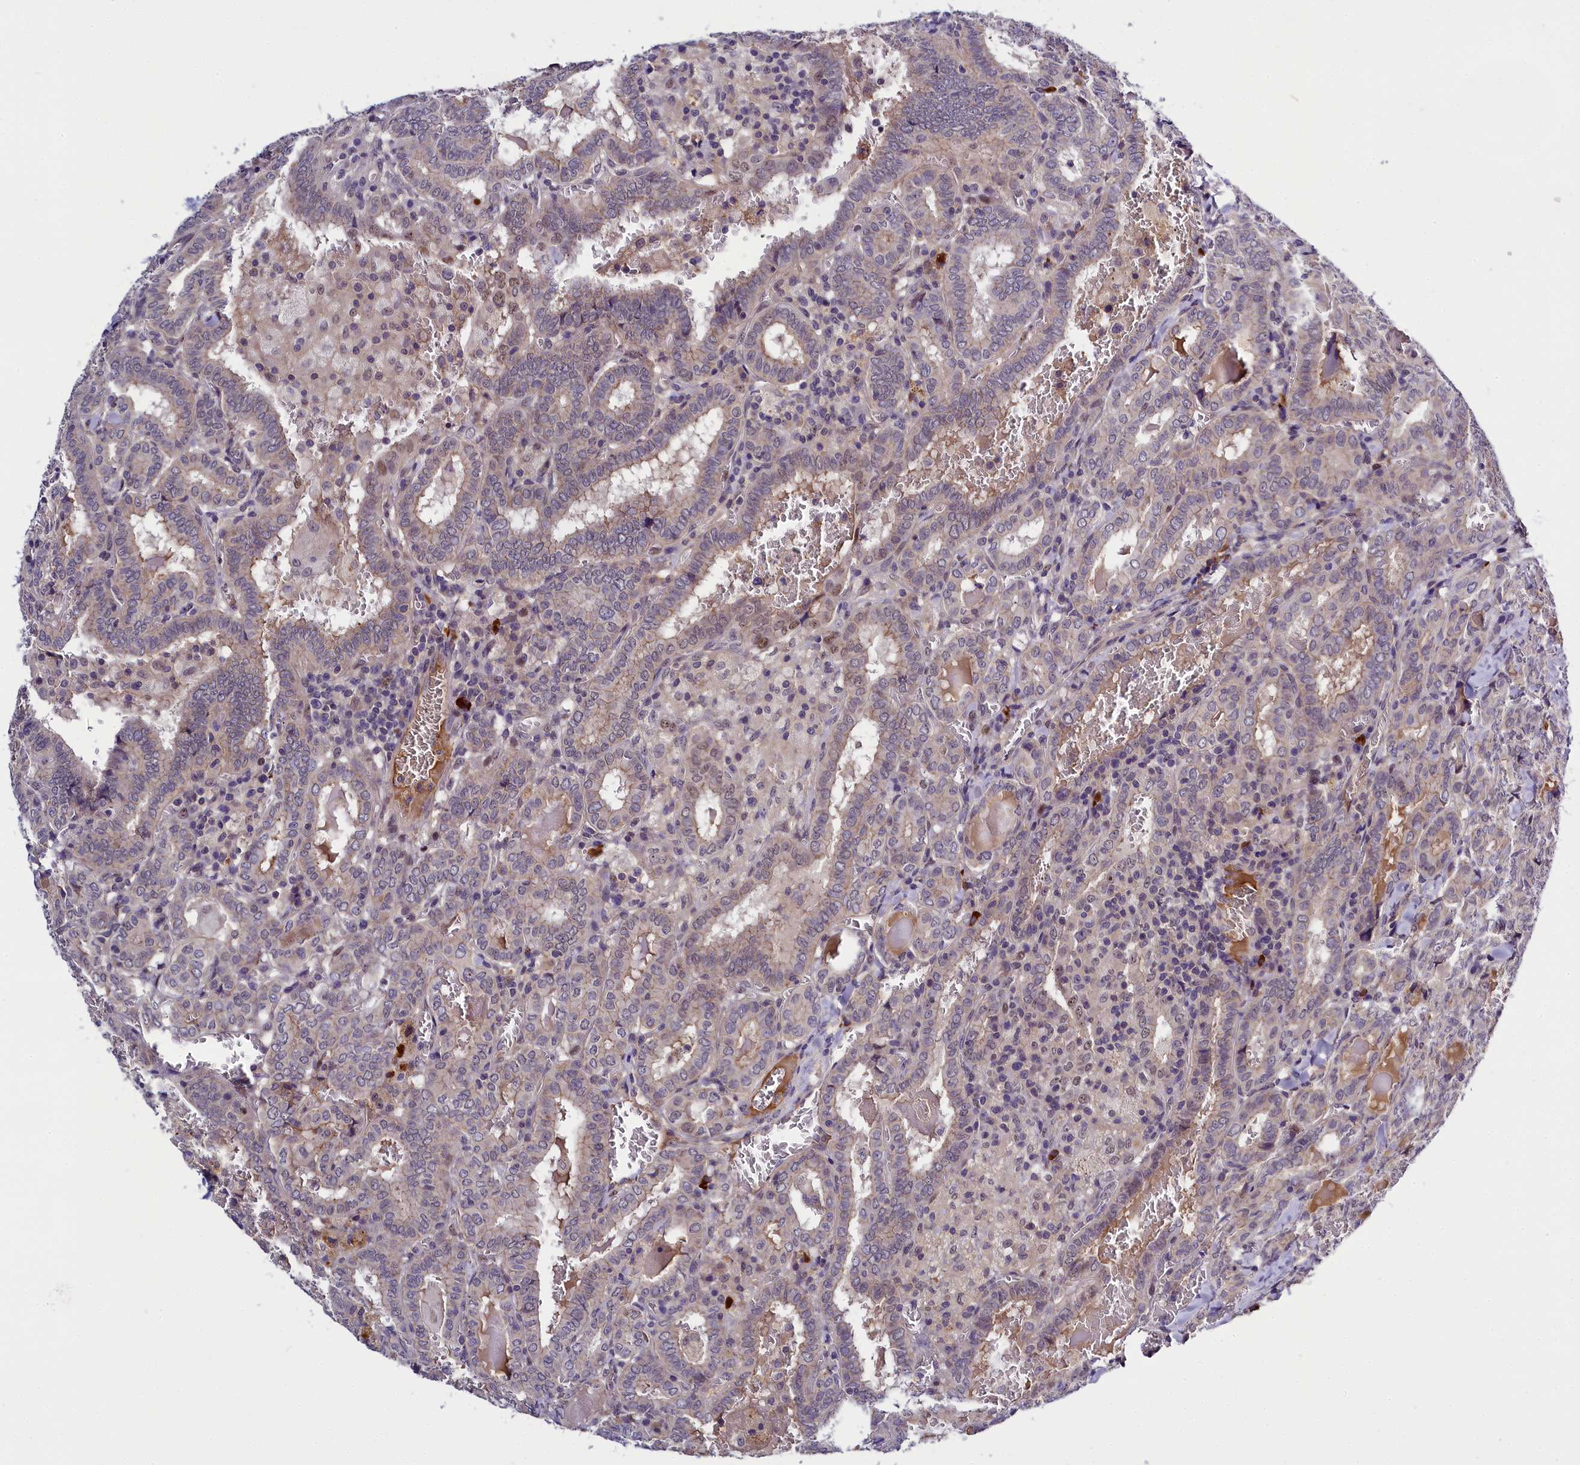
{"staining": {"intensity": "weak", "quantity": "<25%", "location": "cytoplasmic/membranous"}, "tissue": "thyroid cancer", "cell_type": "Tumor cells", "image_type": "cancer", "snomed": [{"axis": "morphology", "description": "Papillary adenocarcinoma, NOS"}, {"axis": "topography", "description": "Thyroid gland"}], "caption": "Immunohistochemistry (IHC) histopathology image of thyroid cancer (papillary adenocarcinoma) stained for a protein (brown), which shows no positivity in tumor cells.", "gene": "ENKD1", "patient": {"sex": "female", "age": 72}}